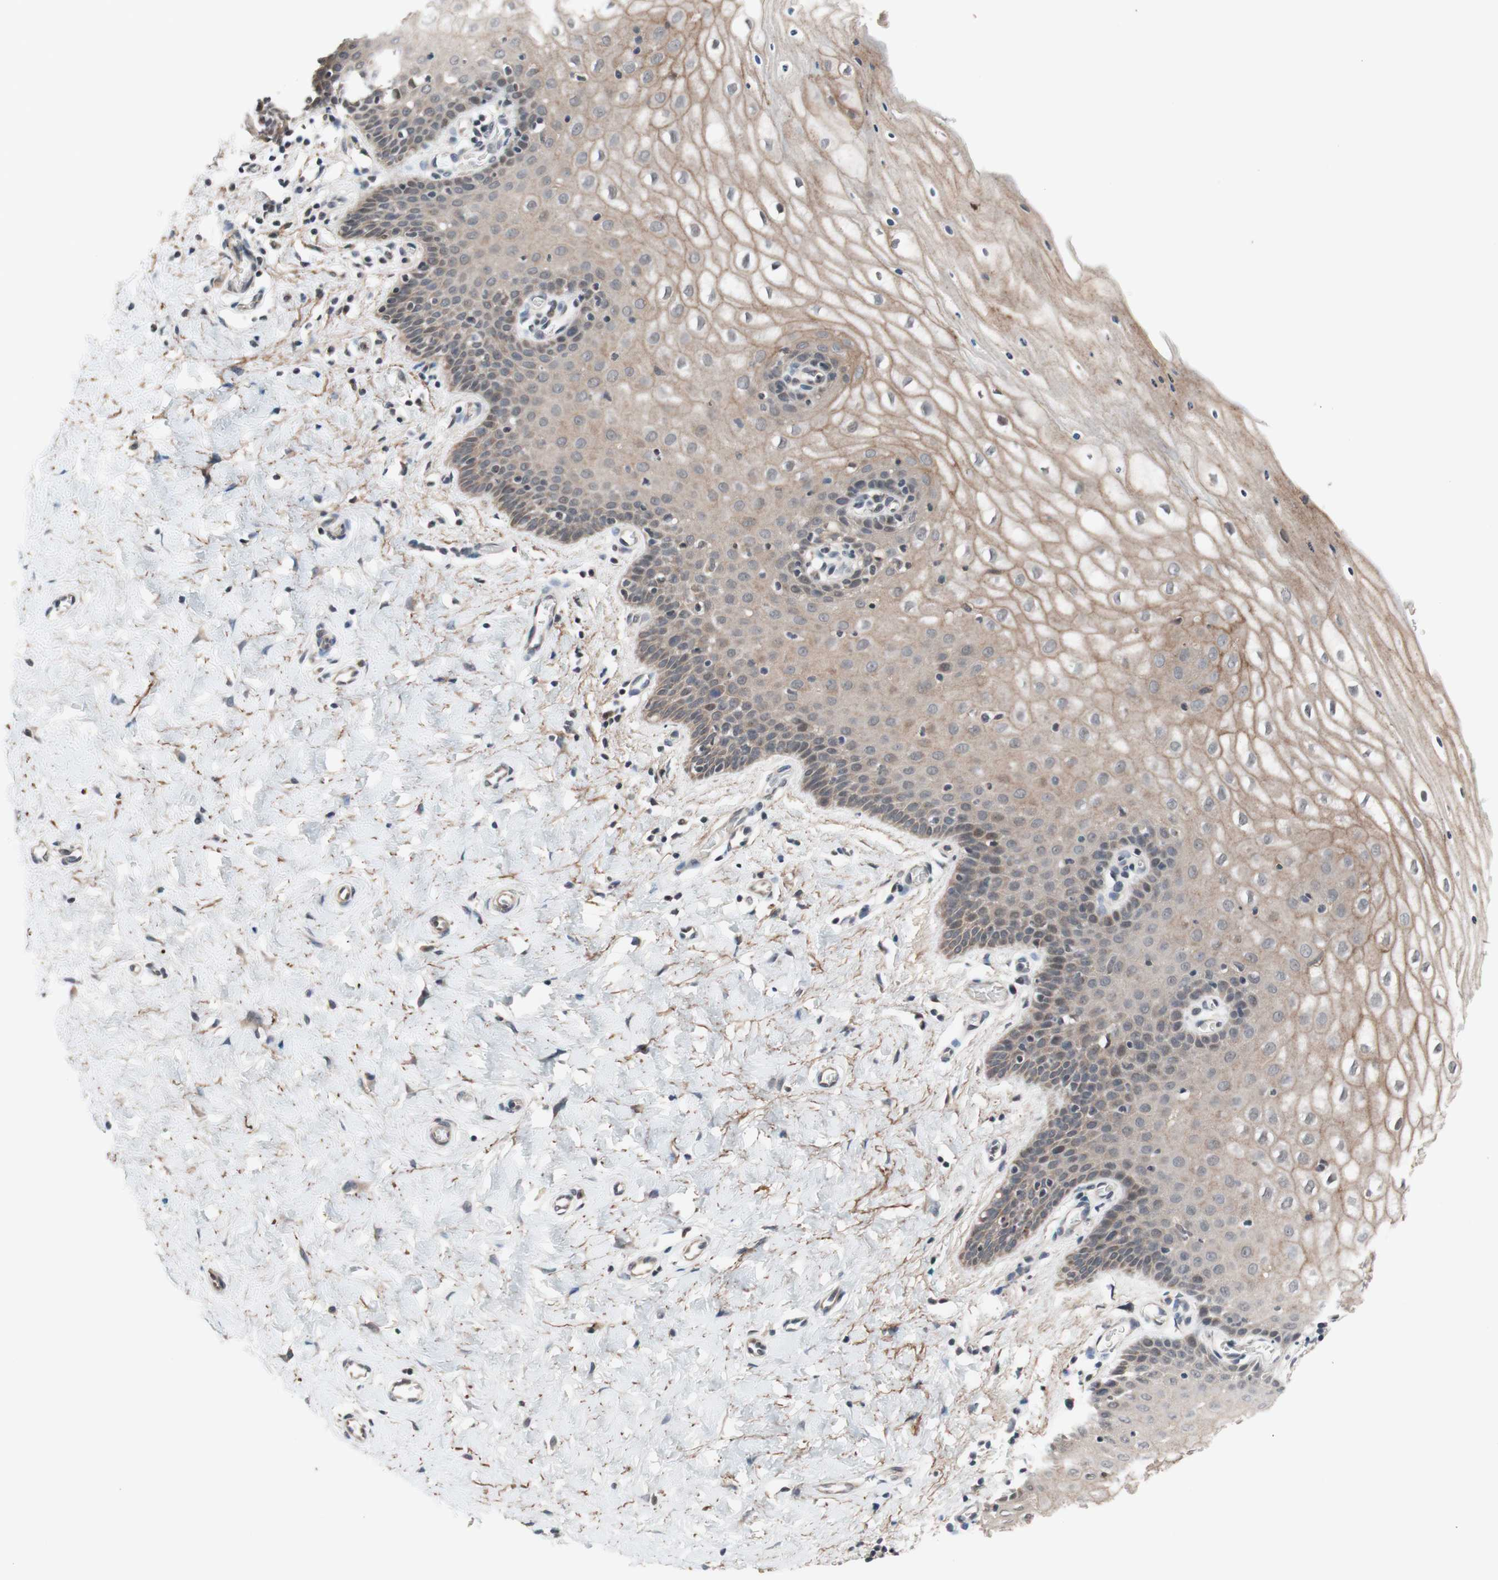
{"staining": {"intensity": "negative", "quantity": "none", "location": "none"}, "tissue": "cervix", "cell_type": "Glandular cells", "image_type": "normal", "snomed": [{"axis": "morphology", "description": "Normal tissue, NOS"}, {"axis": "topography", "description": "Cervix"}], "caption": "Cervix stained for a protein using immunohistochemistry demonstrates no staining glandular cells.", "gene": "CD55", "patient": {"sex": "female", "age": 55}}